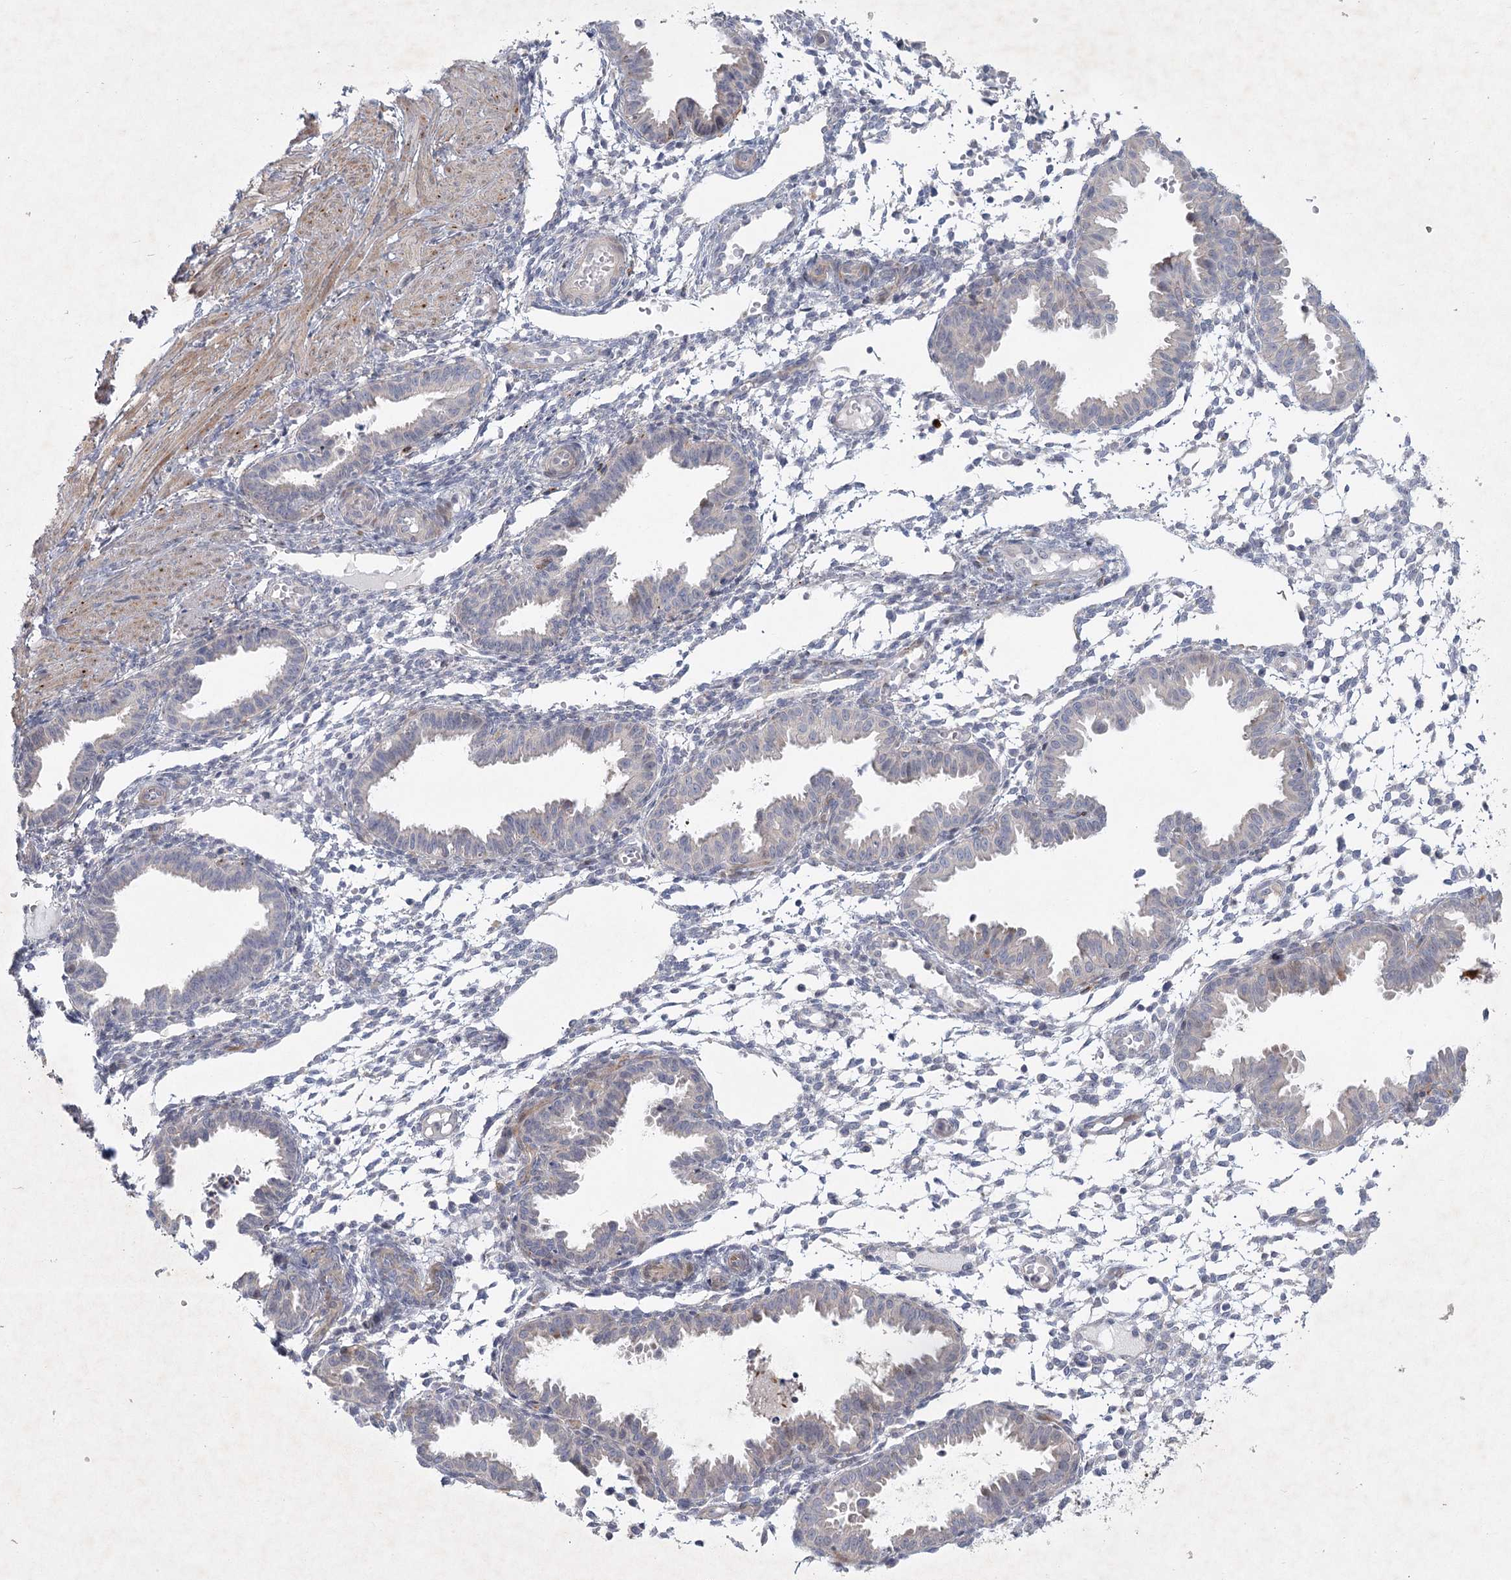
{"staining": {"intensity": "negative", "quantity": "none", "location": "none"}, "tissue": "endometrium", "cell_type": "Cells in endometrial stroma", "image_type": "normal", "snomed": [{"axis": "morphology", "description": "Normal tissue, NOS"}, {"axis": "topography", "description": "Endometrium"}], "caption": "Immunohistochemistry (IHC) of unremarkable endometrium demonstrates no positivity in cells in endometrial stroma. (DAB immunohistochemistry (IHC) with hematoxylin counter stain).", "gene": "FAM110C", "patient": {"sex": "female", "age": 33}}